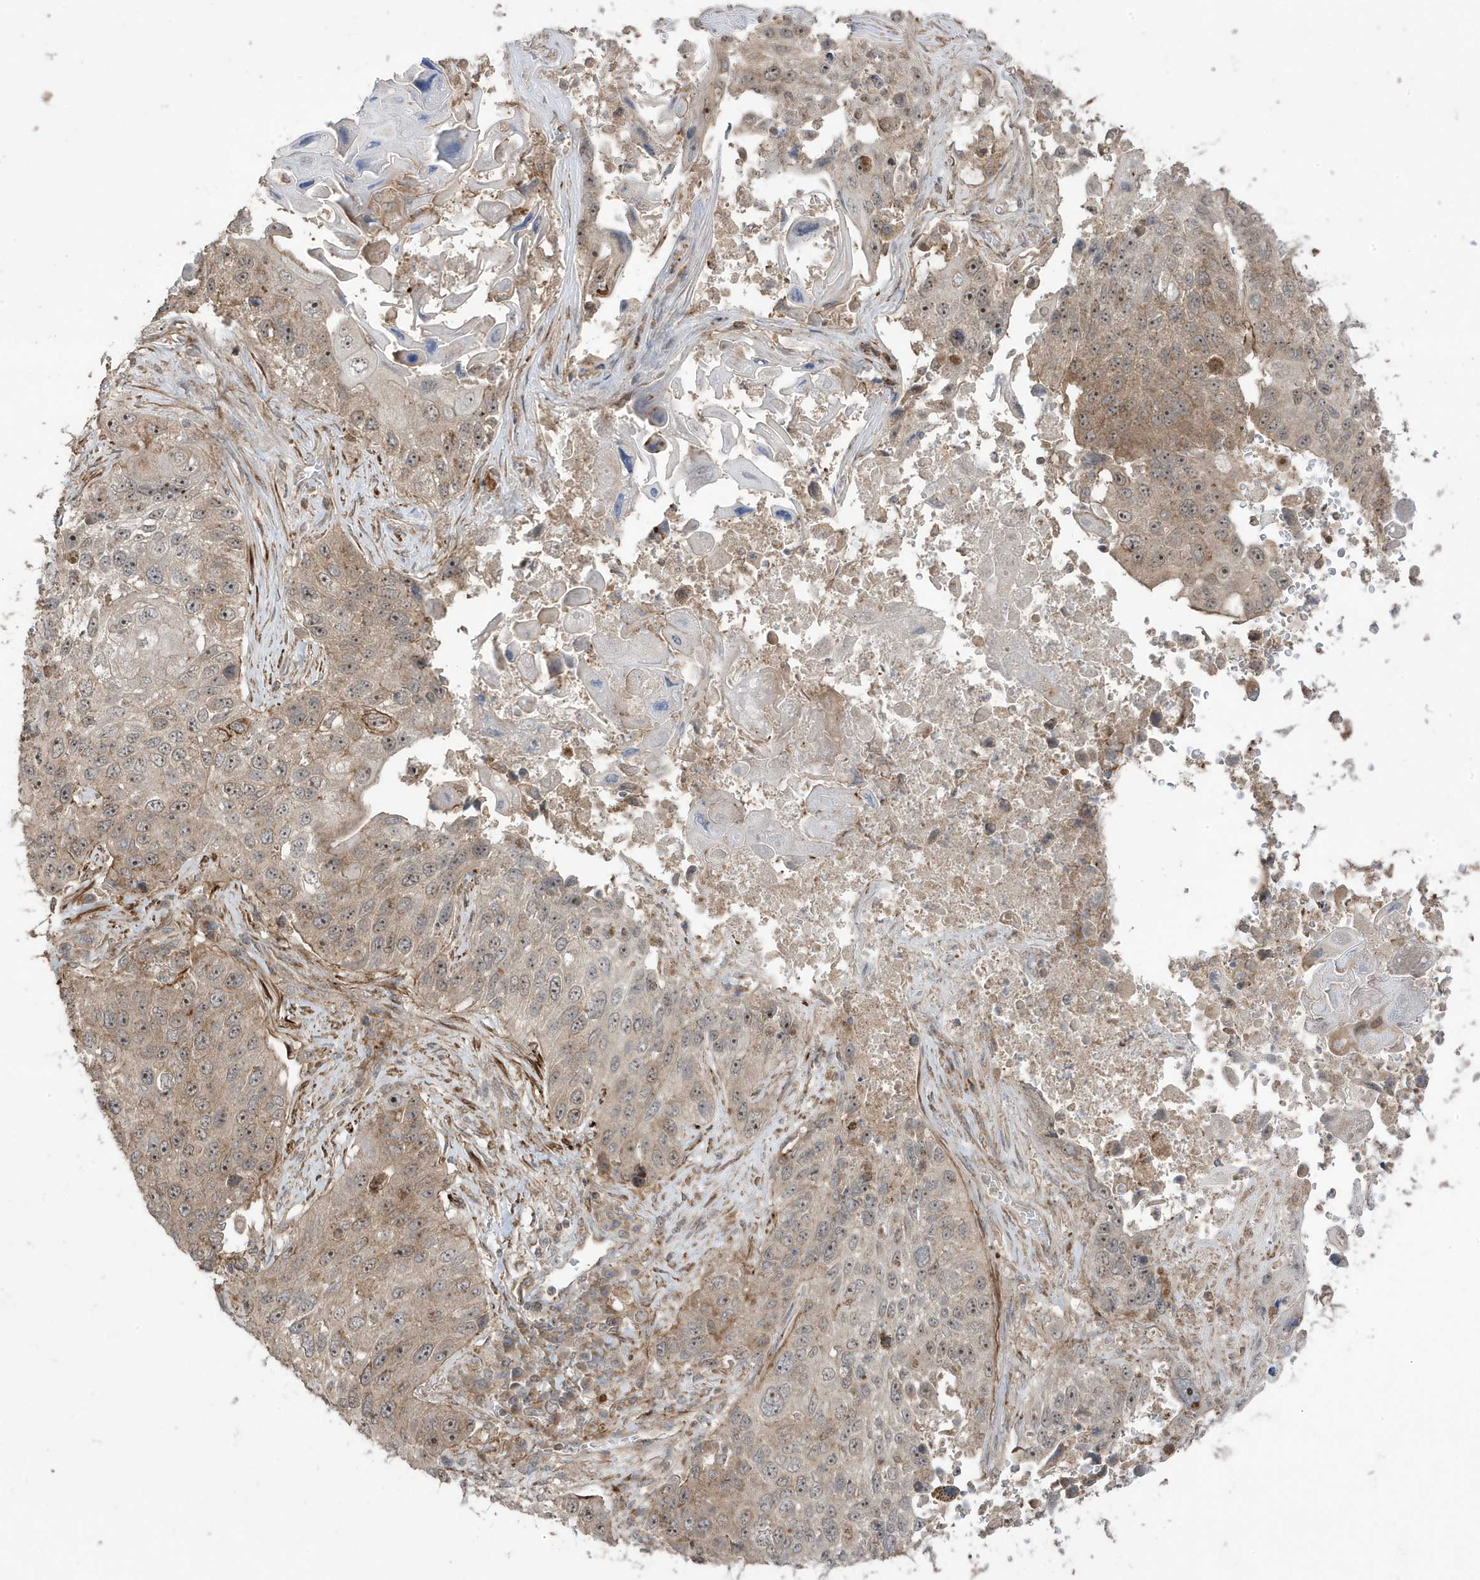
{"staining": {"intensity": "moderate", "quantity": "<25%", "location": "cytoplasmic/membranous,nuclear"}, "tissue": "lung cancer", "cell_type": "Tumor cells", "image_type": "cancer", "snomed": [{"axis": "morphology", "description": "Squamous cell carcinoma, NOS"}, {"axis": "topography", "description": "Lung"}], "caption": "Lung squamous cell carcinoma stained for a protein (brown) shows moderate cytoplasmic/membranous and nuclear positive expression in approximately <25% of tumor cells.", "gene": "CETN3", "patient": {"sex": "male", "age": 61}}